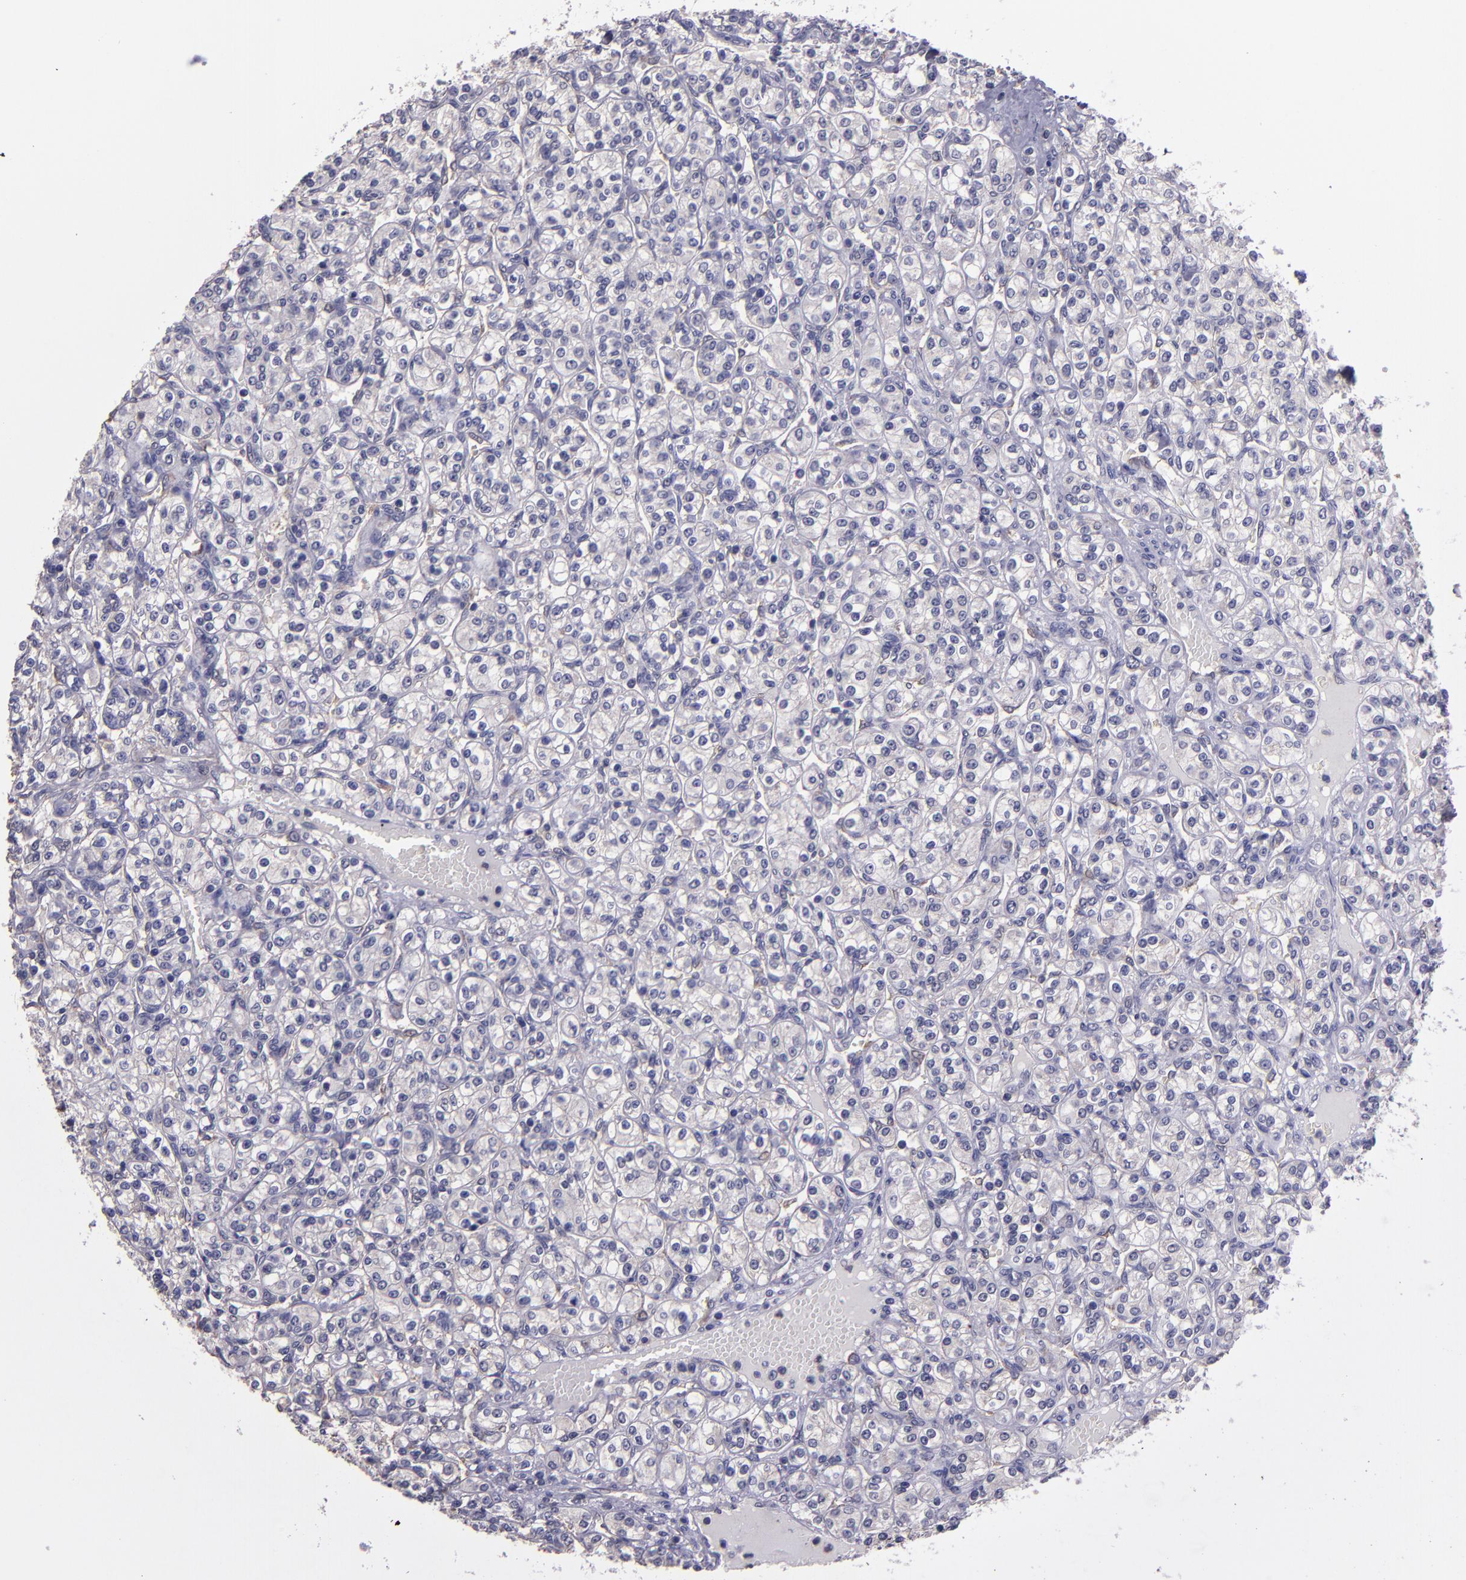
{"staining": {"intensity": "negative", "quantity": "none", "location": "none"}, "tissue": "renal cancer", "cell_type": "Tumor cells", "image_type": "cancer", "snomed": [{"axis": "morphology", "description": "Adenocarcinoma, NOS"}, {"axis": "topography", "description": "Kidney"}], "caption": "High power microscopy histopathology image of an immunohistochemistry (IHC) micrograph of renal cancer (adenocarcinoma), revealing no significant positivity in tumor cells.", "gene": "CEBPE", "patient": {"sex": "male", "age": 77}}